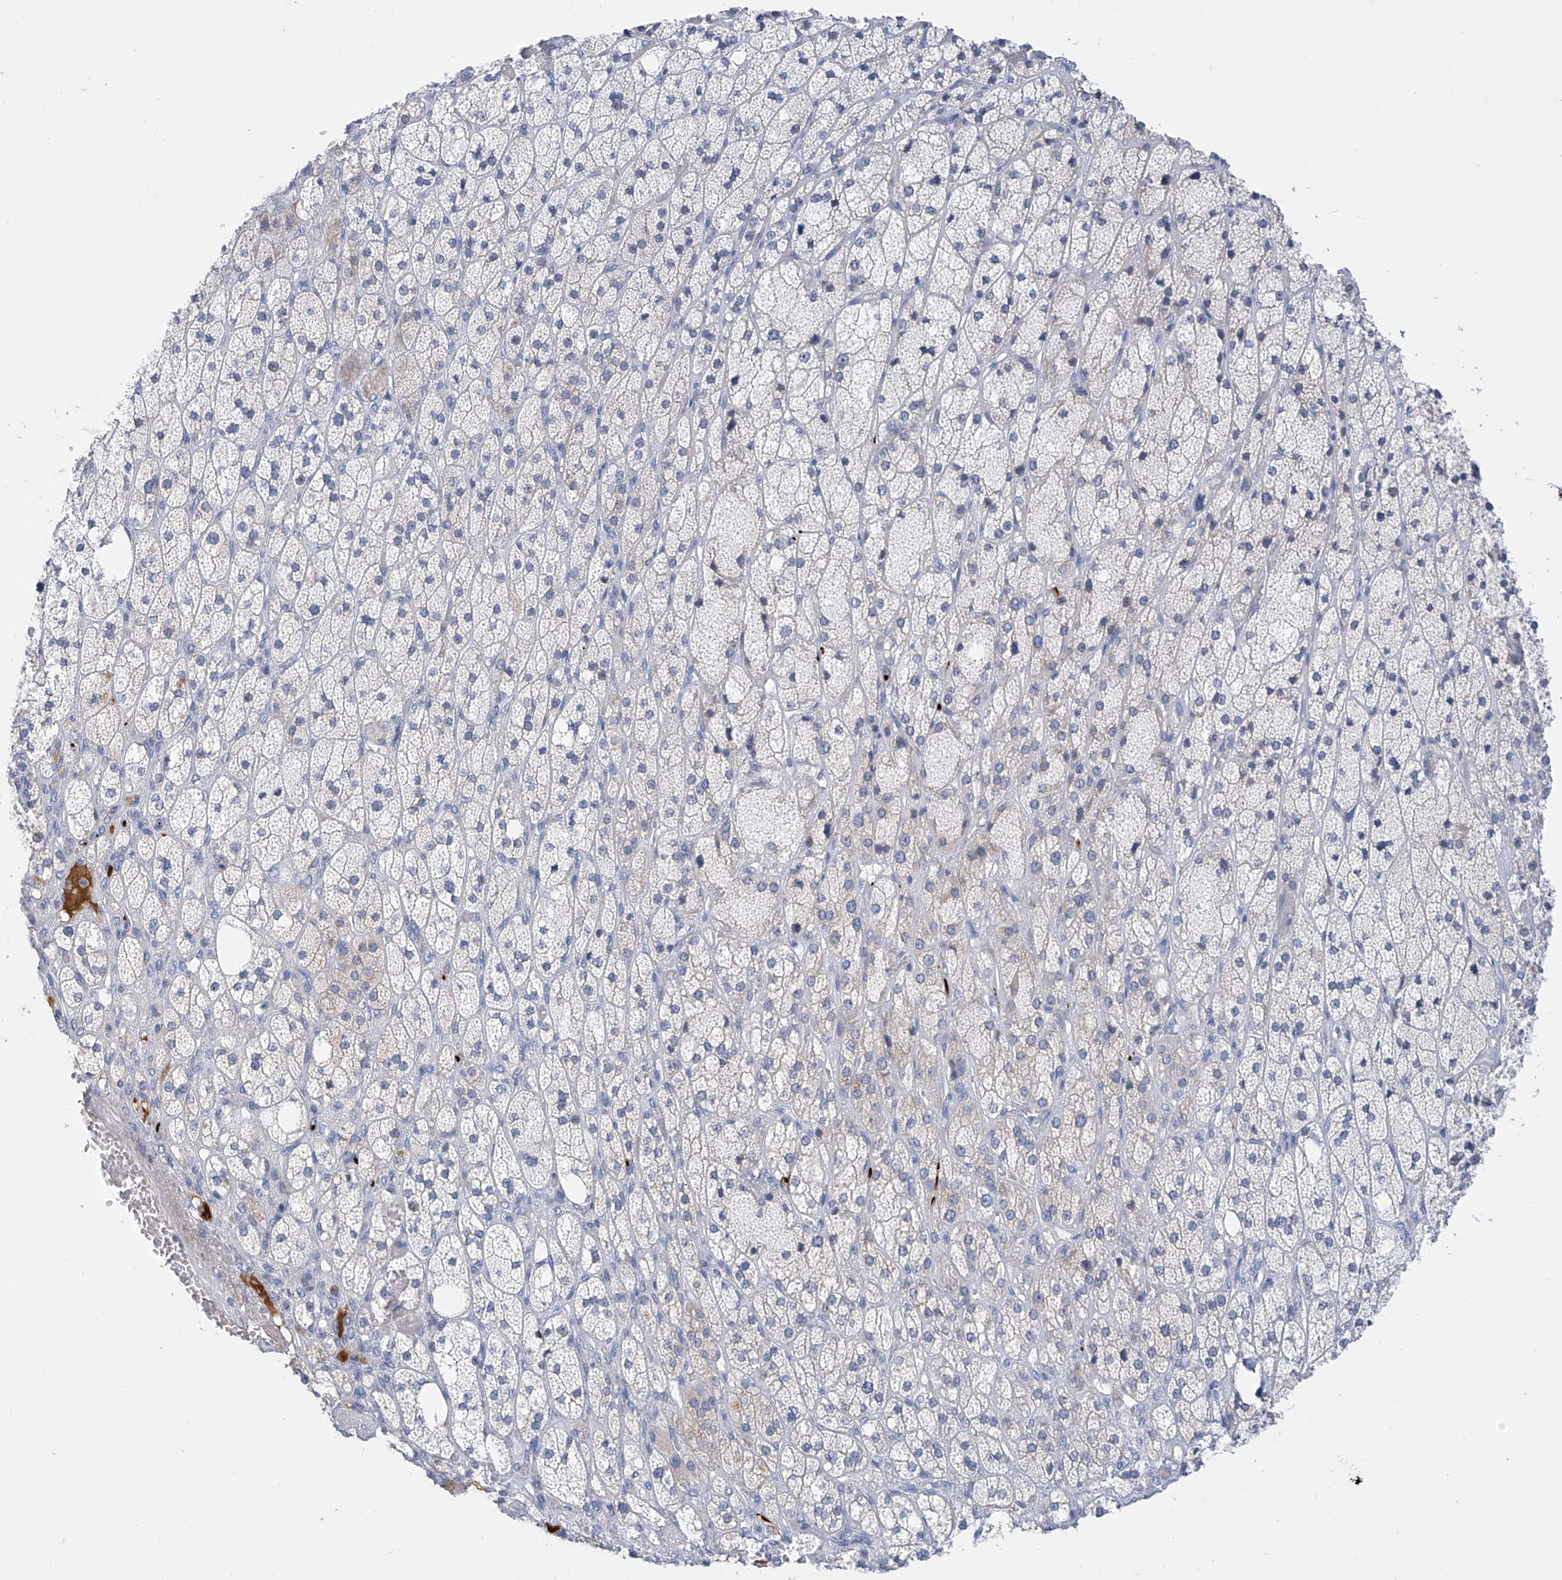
{"staining": {"intensity": "negative", "quantity": "none", "location": "none"}, "tissue": "adrenal gland", "cell_type": "Glandular cells", "image_type": "normal", "snomed": [{"axis": "morphology", "description": "Normal tissue, NOS"}, {"axis": "topography", "description": "Adrenal gland"}], "caption": "Photomicrograph shows no significant protein staining in glandular cells of normal adrenal gland. (DAB (3,3'-diaminobenzidine) IHC with hematoxylin counter stain).", "gene": "SLCO4A1", "patient": {"sex": "male", "age": 61}}